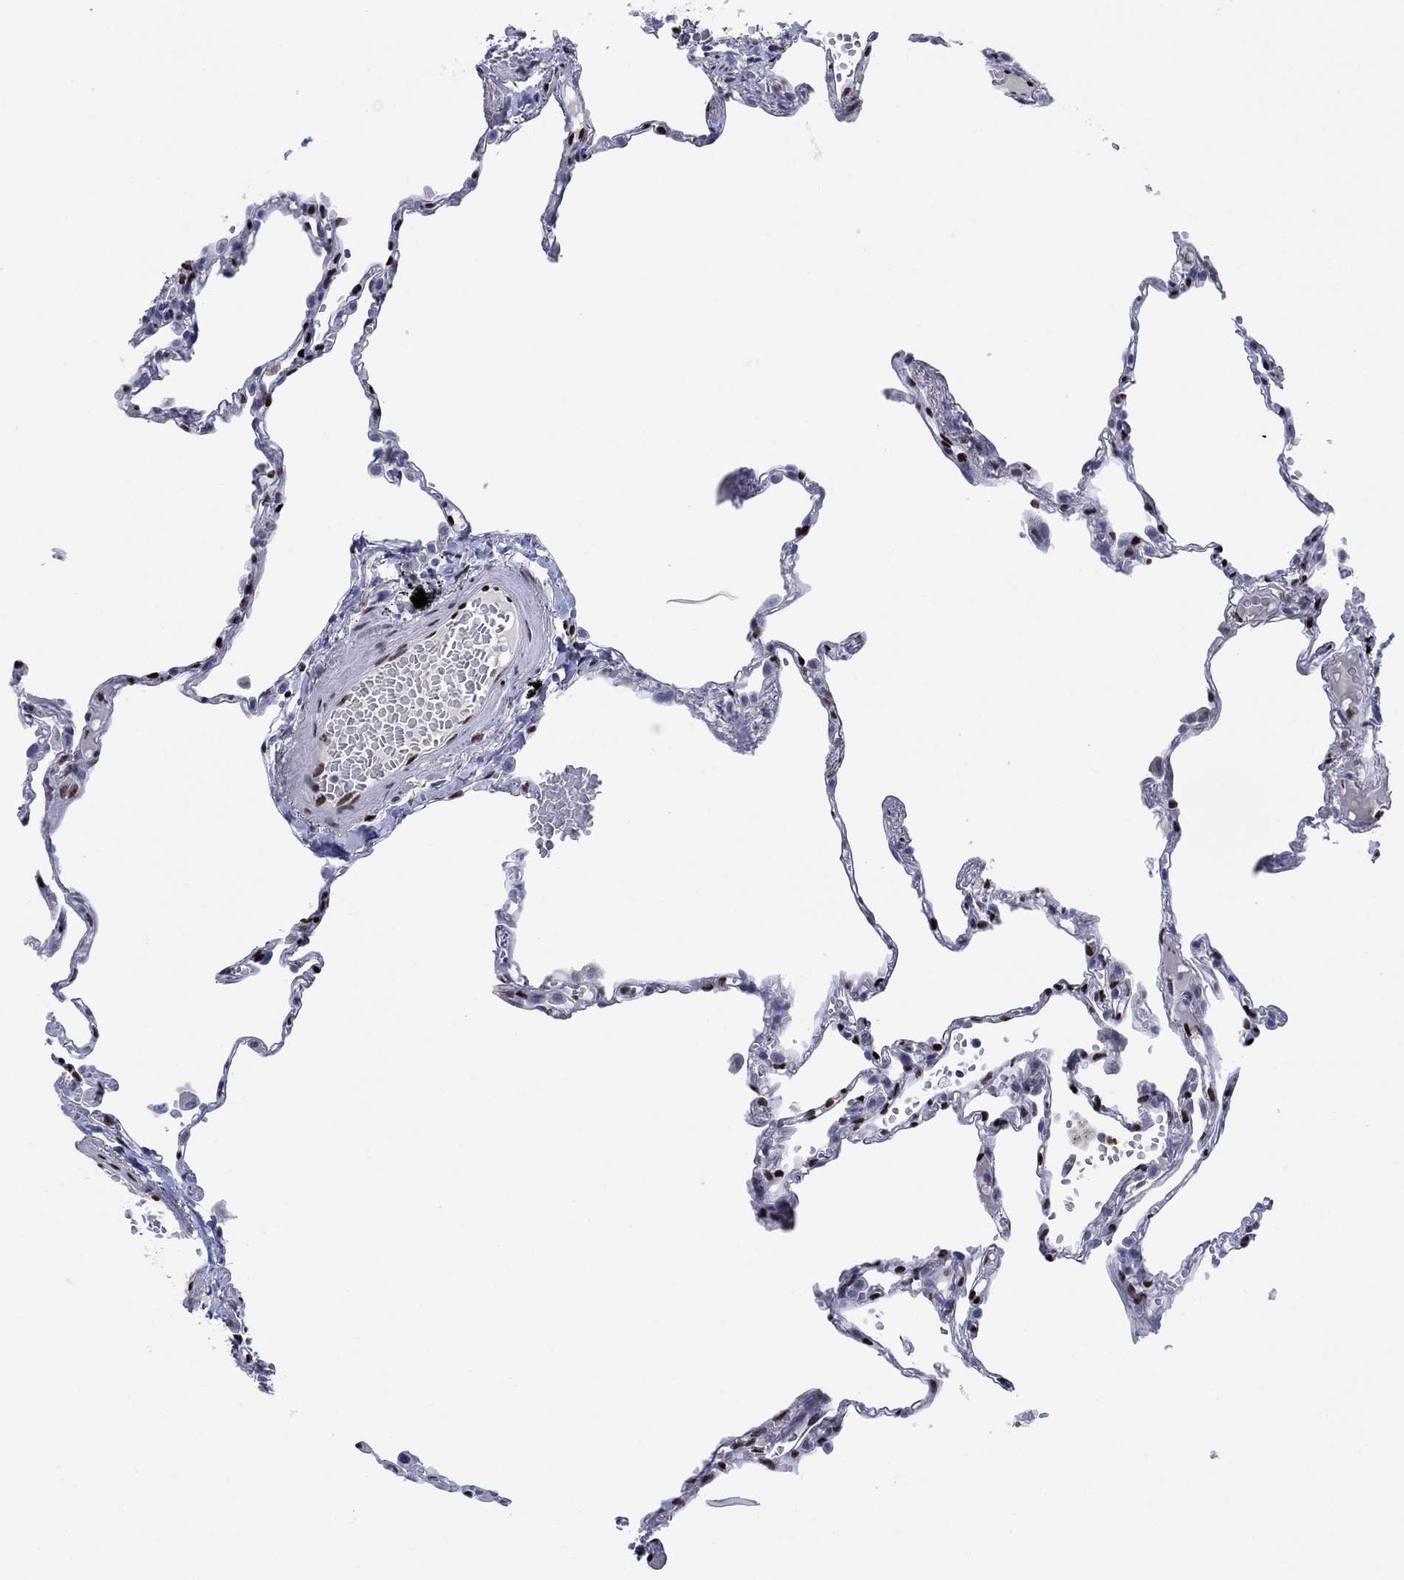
{"staining": {"intensity": "negative", "quantity": "none", "location": "none"}, "tissue": "lung", "cell_type": "Alveolar cells", "image_type": "normal", "snomed": [{"axis": "morphology", "description": "Normal tissue, NOS"}, {"axis": "topography", "description": "Lung"}], "caption": "Immunohistochemistry (IHC) image of benign lung: lung stained with DAB (3,3'-diaminobenzidine) displays no significant protein staining in alveolar cells. (DAB immunohistochemistry with hematoxylin counter stain).", "gene": "ZEB1", "patient": {"sex": "male", "age": 78}}